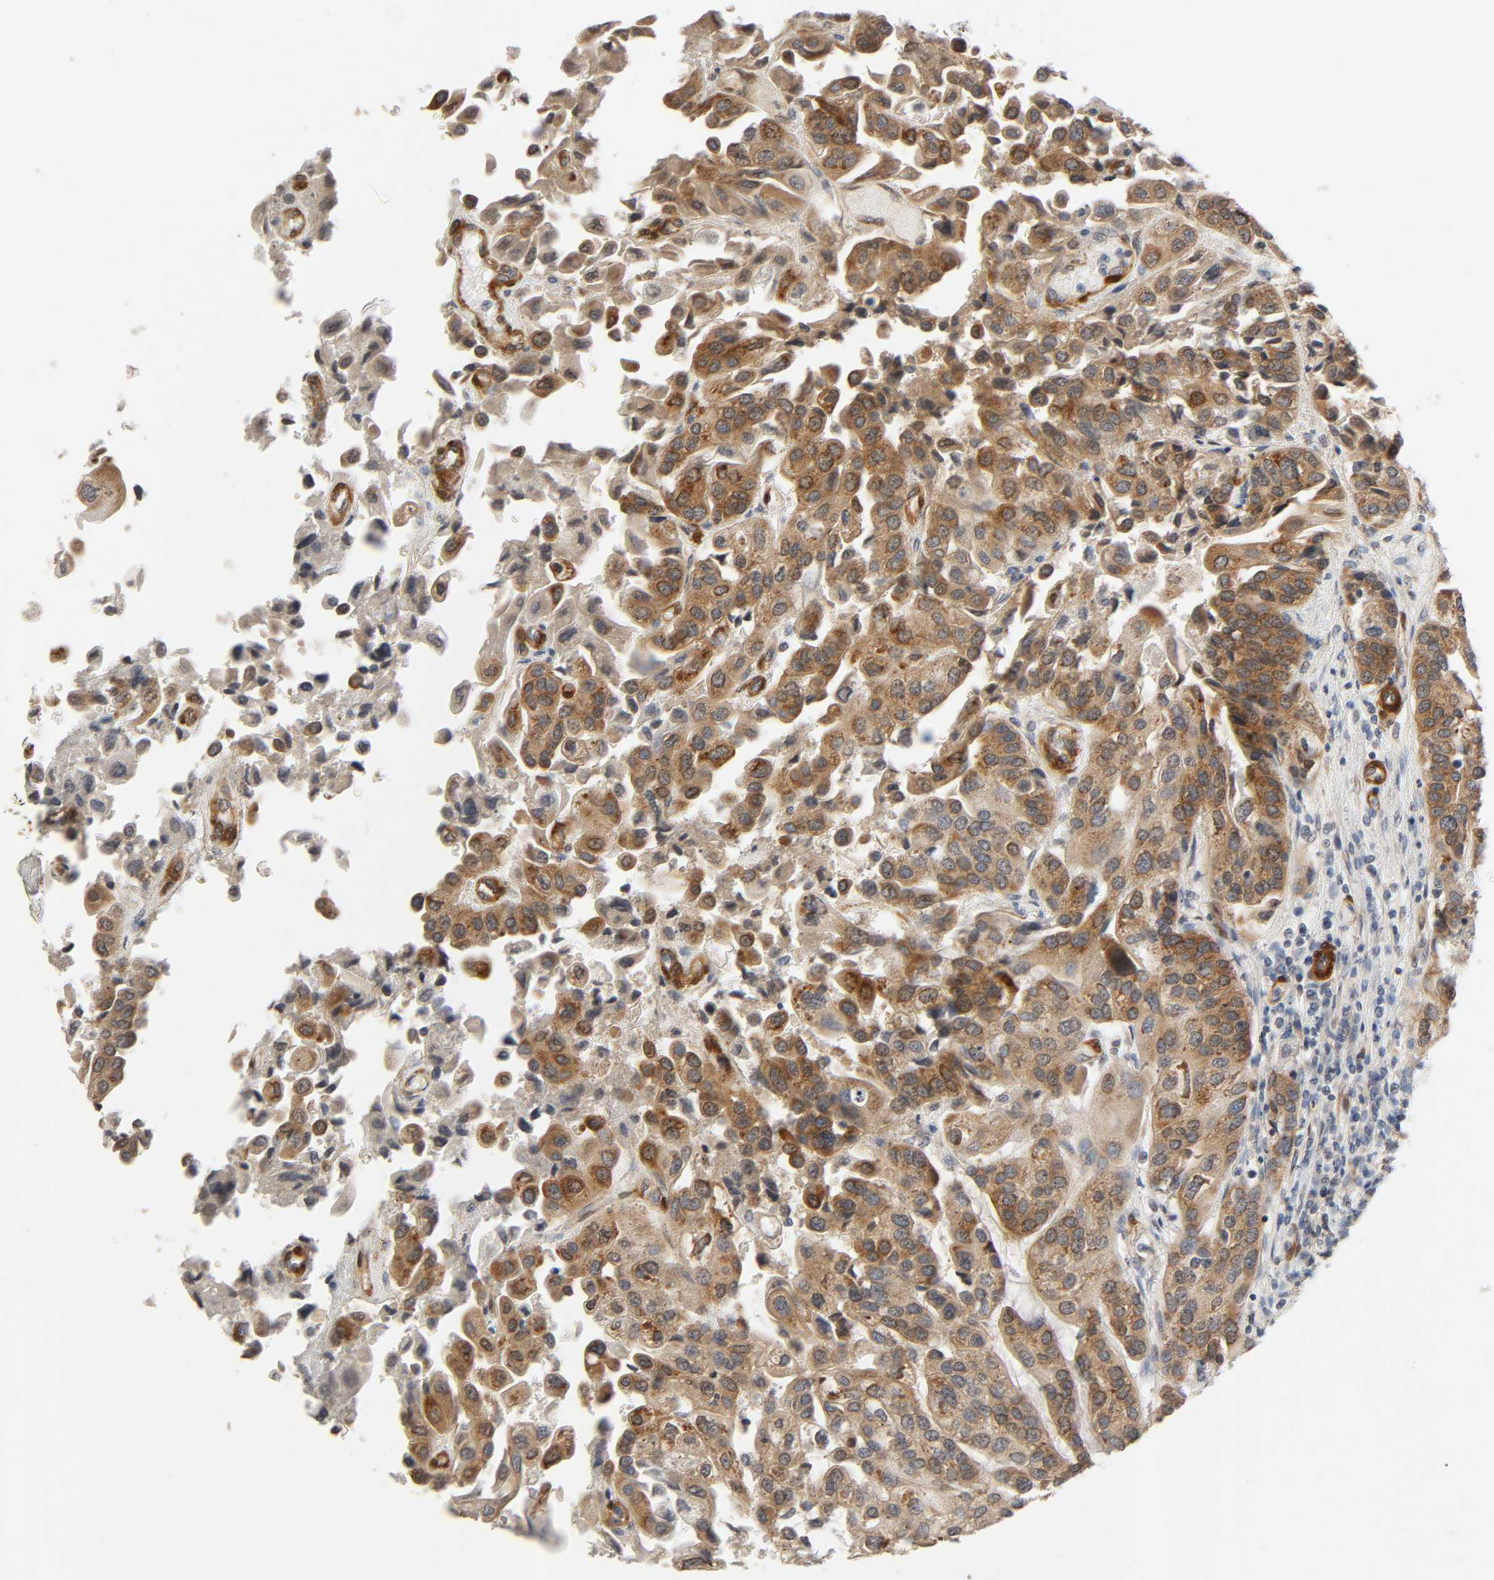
{"staining": {"intensity": "strong", "quantity": "25%-75%", "location": "cytoplasmic/membranous"}, "tissue": "urothelial cancer", "cell_type": "Tumor cells", "image_type": "cancer", "snomed": [{"axis": "morphology", "description": "Urothelial carcinoma, High grade"}, {"axis": "topography", "description": "Urinary bladder"}], "caption": "There is high levels of strong cytoplasmic/membranous expression in tumor cells of urothelial carcinoma (high-grade), as demonstrated by immunohistochemical staining (brown color).", "gene": "PTK2", "patient": {"sex": "female", "age": 64}}